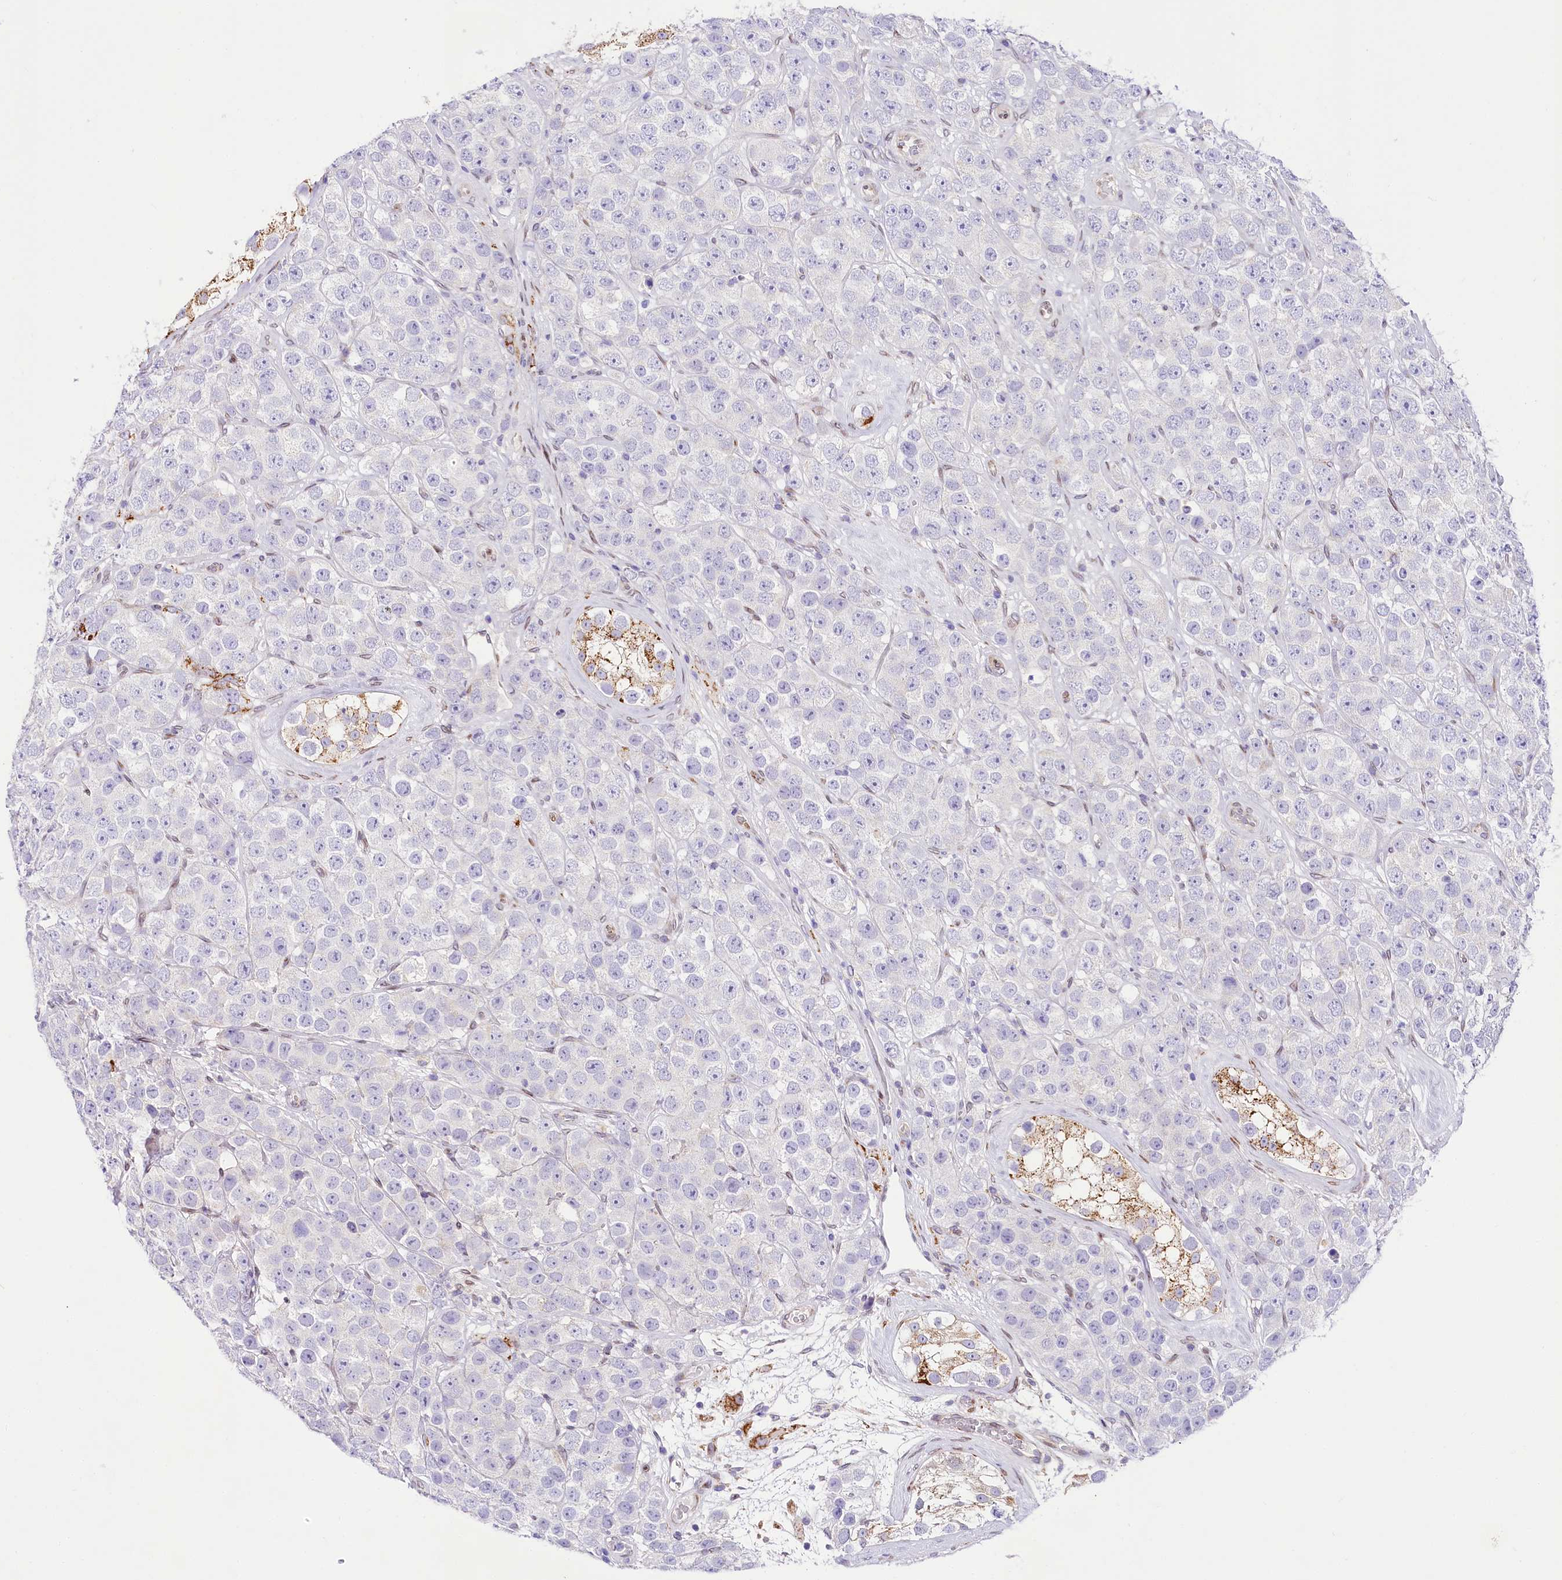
{"staining": {"intensity": "negative", "quantity": "none", "location": "none"}, "tissue": "testis cancer", "cell_type": "Tumor cells", "image_type": "cancer", "snomed": [{"axis": "morphology", "description": "Seminoma, NOS"}, {"axis": "topography", "description": "Testis"}], "caption": "Testis seminoma stained for a protein using IHC reveals no expression tumor cells.", "gene": "PPIP5K2", "patient": {"sex": "male", "age": 28}}